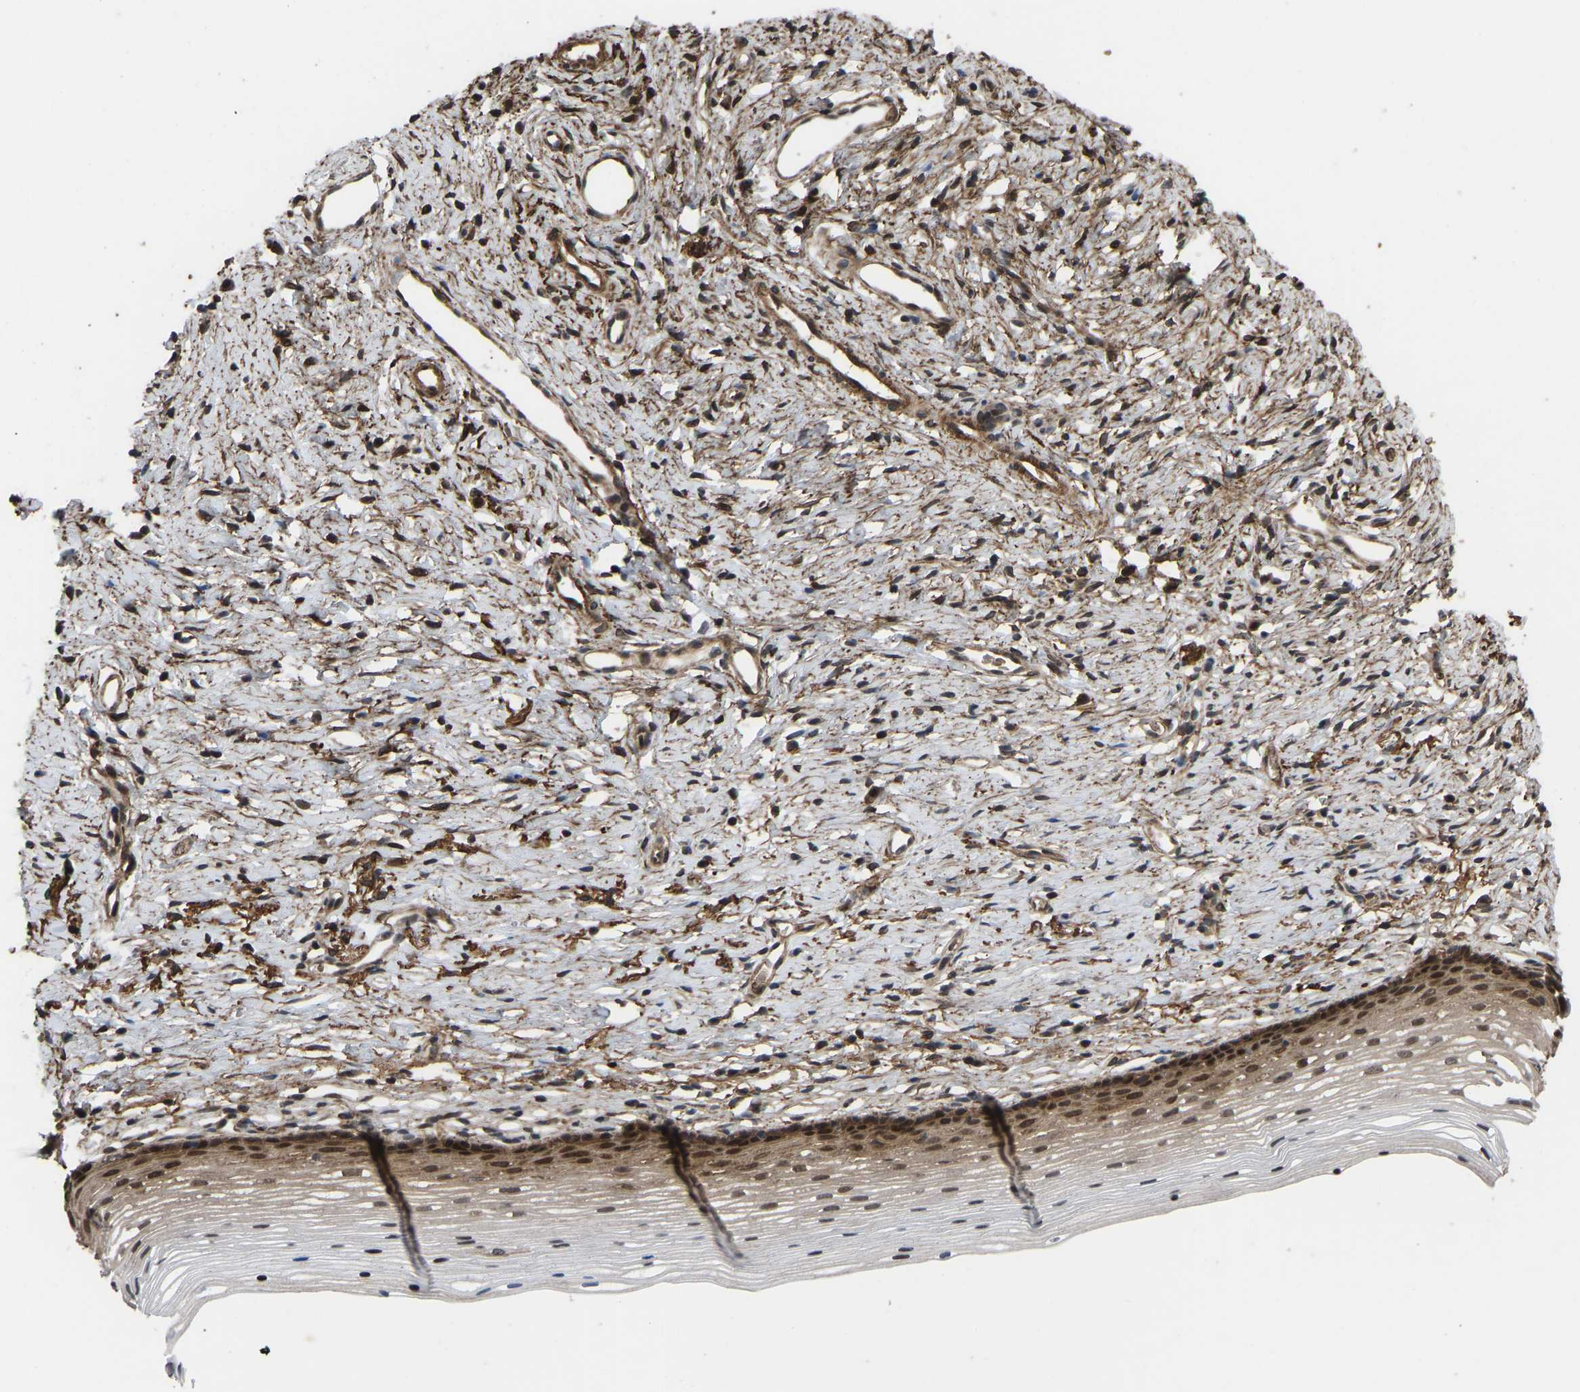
{"staining": {"intensity": "moderate", "quantity": ">75%", "location": "cytoplasmic/membranous,nuclear"}, "tissue": "cervix", "cell_type": "Glandular cells", "image_type": "normal", "snomed": [{"axis": "morphology", "description": "Normal tissue, NOS"}, {"axis": "topography", "description": "Cervix"}], "caption": "The micrograph exhibits immunohistochemical staining of unremarkable cervix. There is moderate cytoplasmic/membranous,nuclear positivity is appreciated in approximately >75% of glandular cells. (brown staining indicates protein expression, while blue staining denotes nuclei).", "gene": "CYP7B1", "patient": {"sex": "female", "age": 77}}